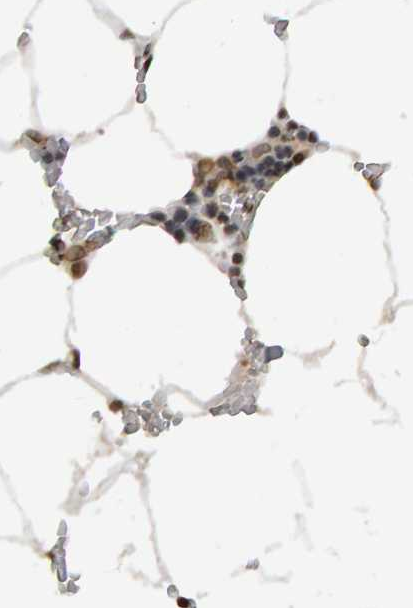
{"staining": {"intensity": "moderate", "quantity": "<25%", "location": "nuclear"}, "tissue": "bone marrow", "cell_type": "Hematopoietic cells", "image_type": "normal", "snomed": [{"axis": "morphology", "description": "Normal tissue, NOS"}, {"axis": "topography", "description": "Bone marrow"}], "caption": "An IHC photomicrograph of unremarkable tissue is shown. Protein staining in brown highlights moderate nuclear positivity in bone marrow within hematopoietic cells.", "gene": "TRAM1", "patient": {"sex": "male", "age": 70}}